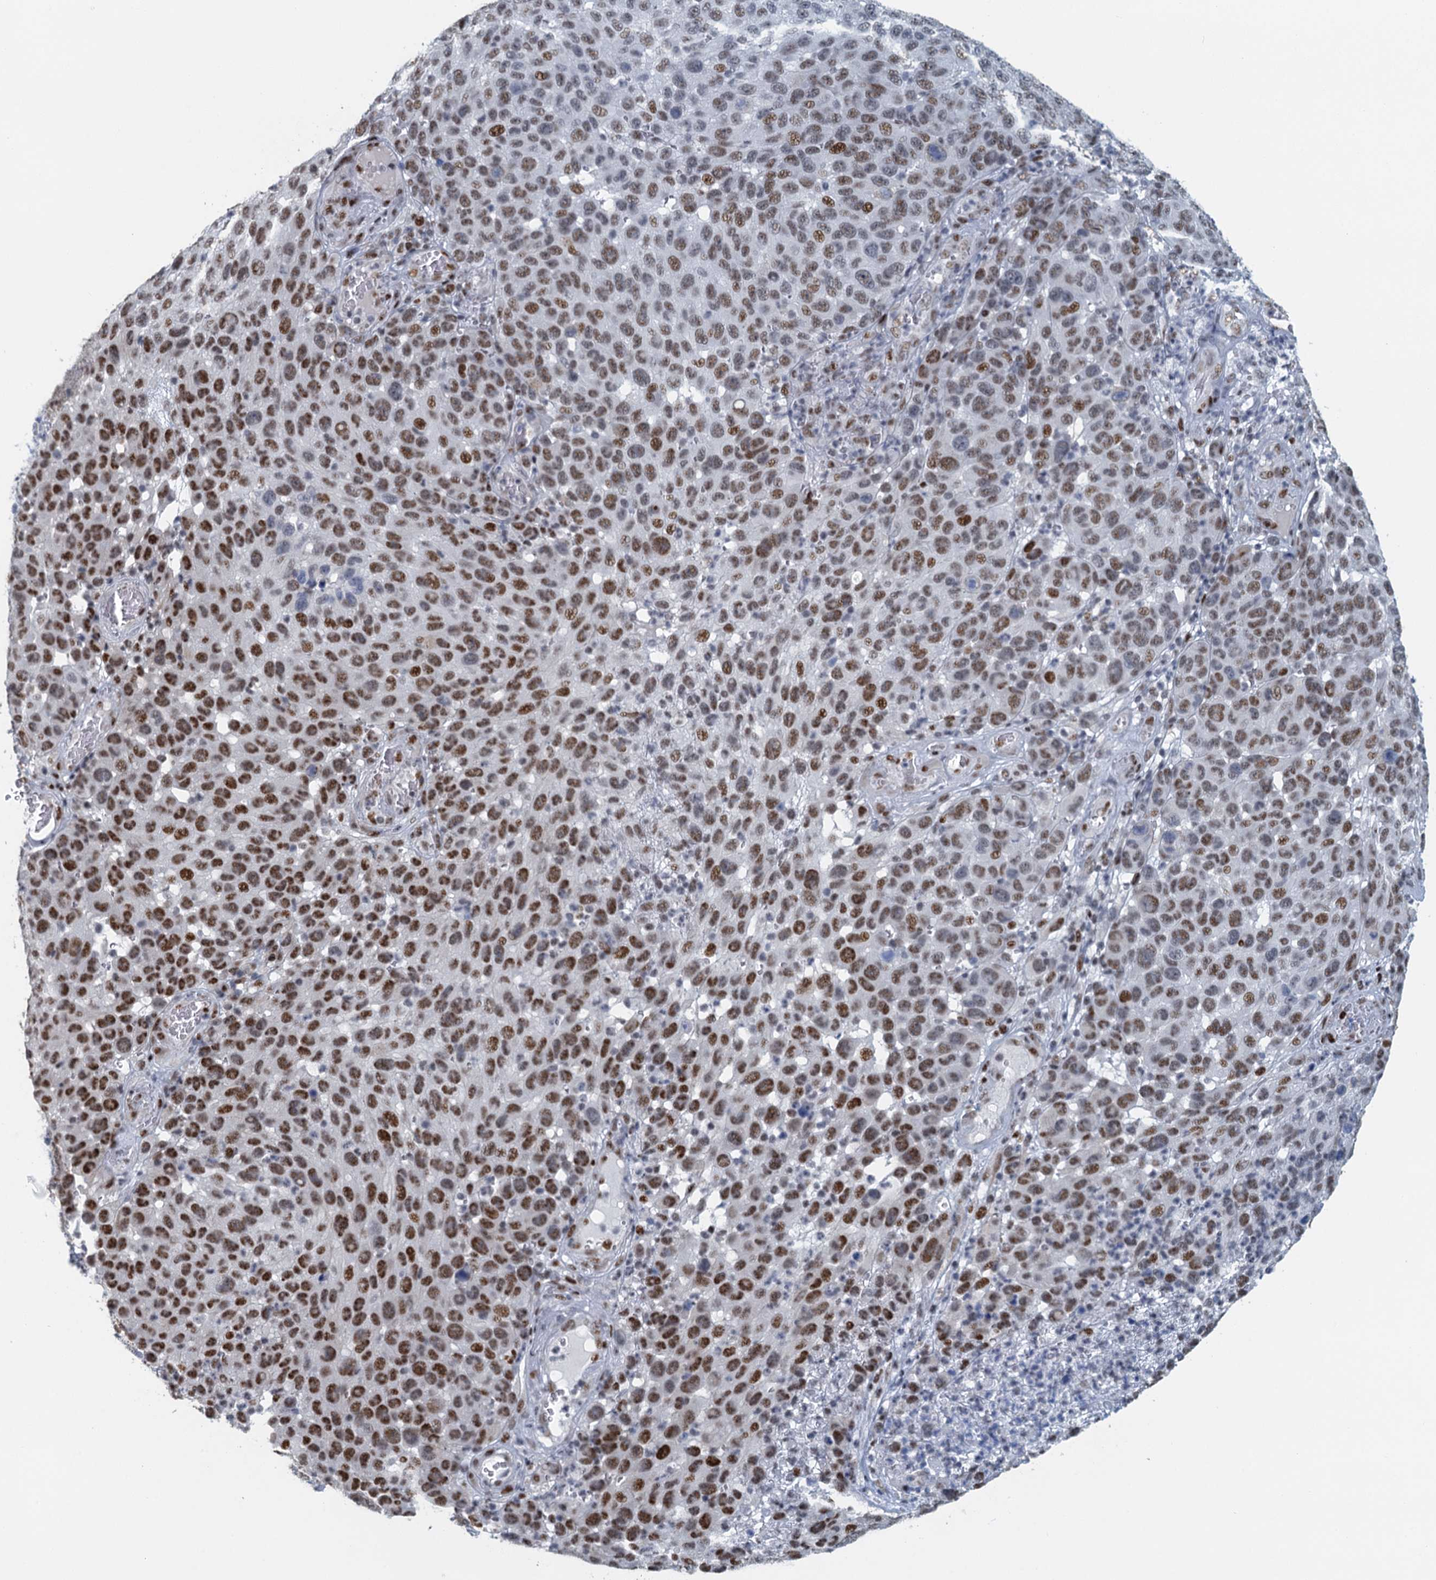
{"staining": {"intensity": "strong", "quantity": "25%-75%", "location": "nuclear"}, "tissue": "melanoma", "cell_type": "Tumor cells", "image_type": "cancer", "snomed": [{"axis": "morphology", "description": "Malignant melanoma, NOS"}, {"axis": "topography", "description": "Skin"}], "caption": "A brown stain shows strong nuclear positivity of a protein in melanoma tumor cells.", "gene": "TTLL9", "patient": {"sex": "male", "age": 49}}